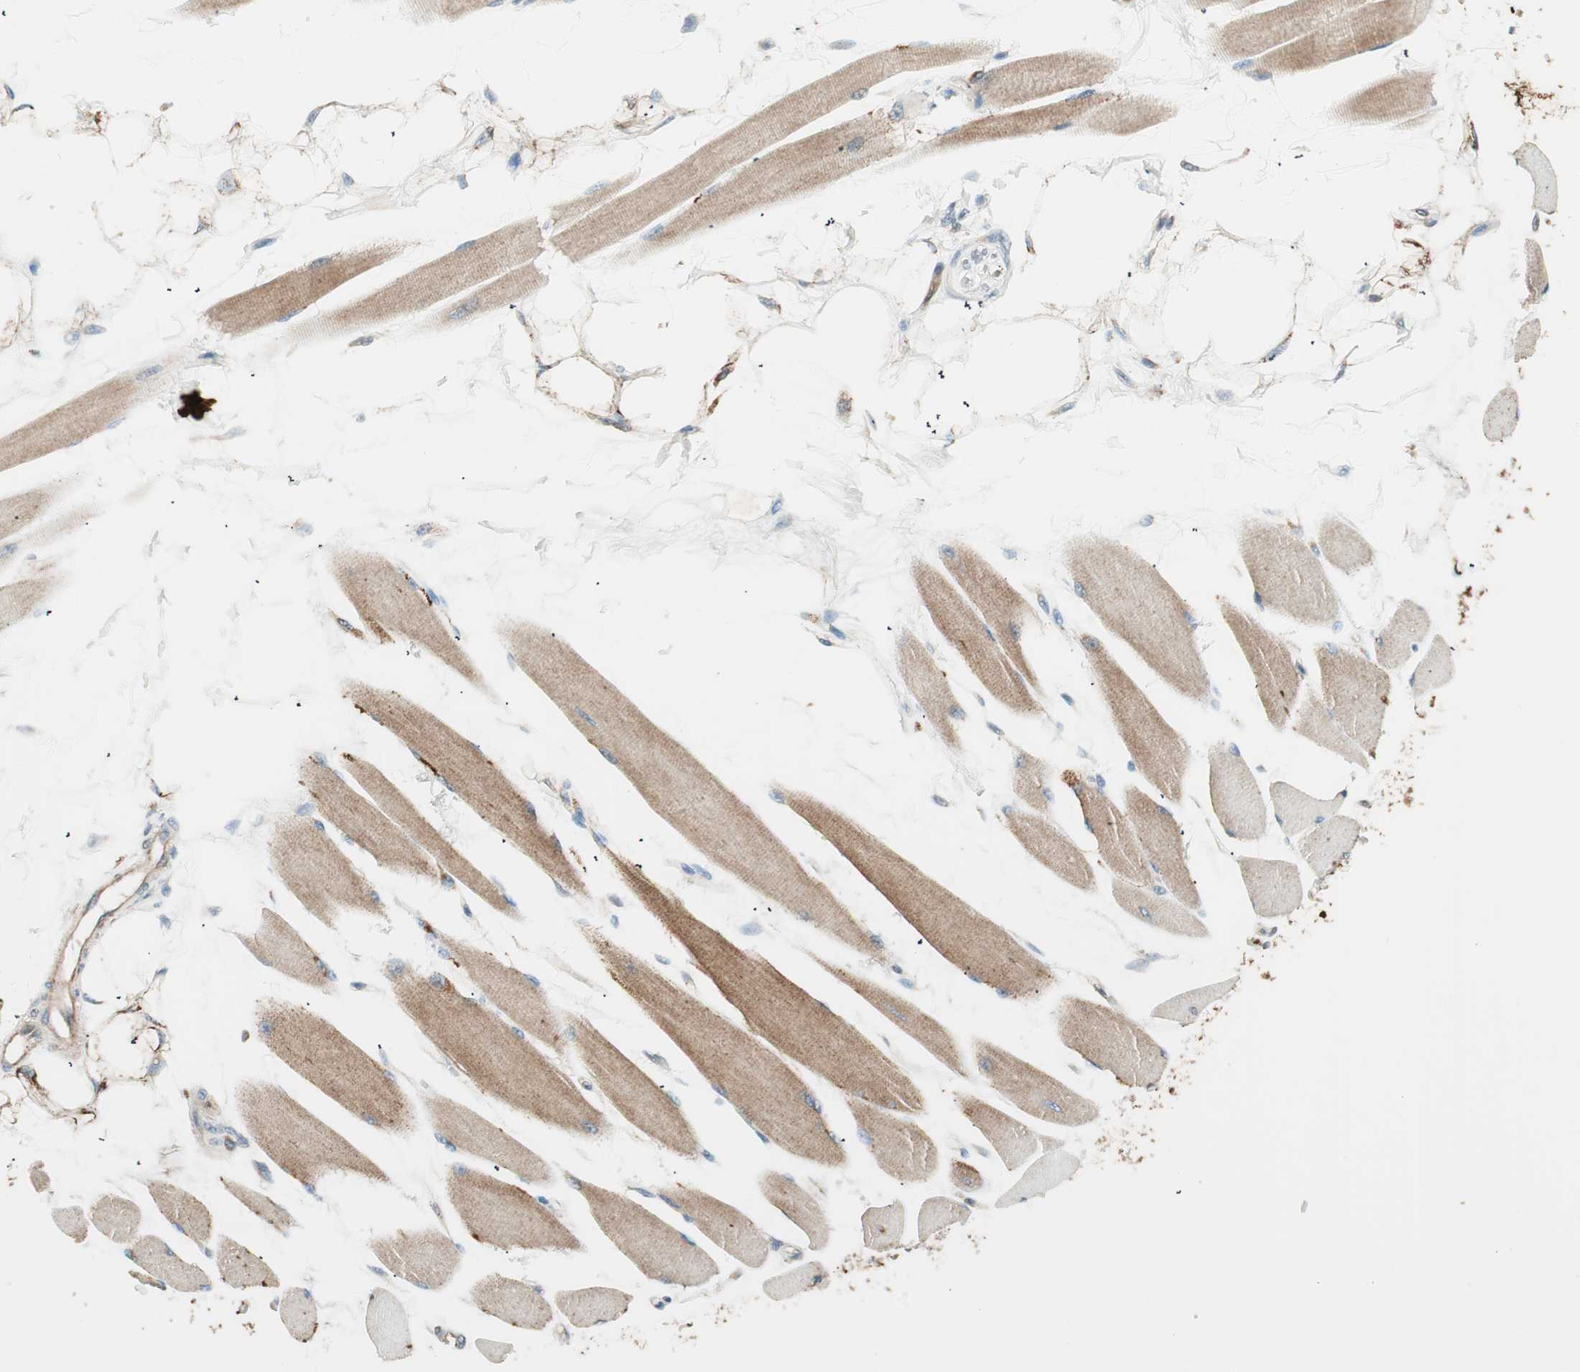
{"staining": {"intensity": "moderate", "quantity": ">75%", "location": "cytoplasmic/membranous"}, "tissue": "skeletal muscle", "cell_type": "Myocytes", "image_type": "normal", "snomed": [{"axis": "morphology", "description": "Normal tissue, NOS"}, {"axis": "topography", "description": "Skeletal muscle"}, {"axis": "topography", "description": "Peripheral nerve tissue"}], "caption": "Skeletal muscle stained with a brown dye demonstrates moderate cytoplasmic/membranous positive expression in about >75% of myocytes.", "gene": "CC2D1A", "patient": {"sex": "female", "age": 84}}